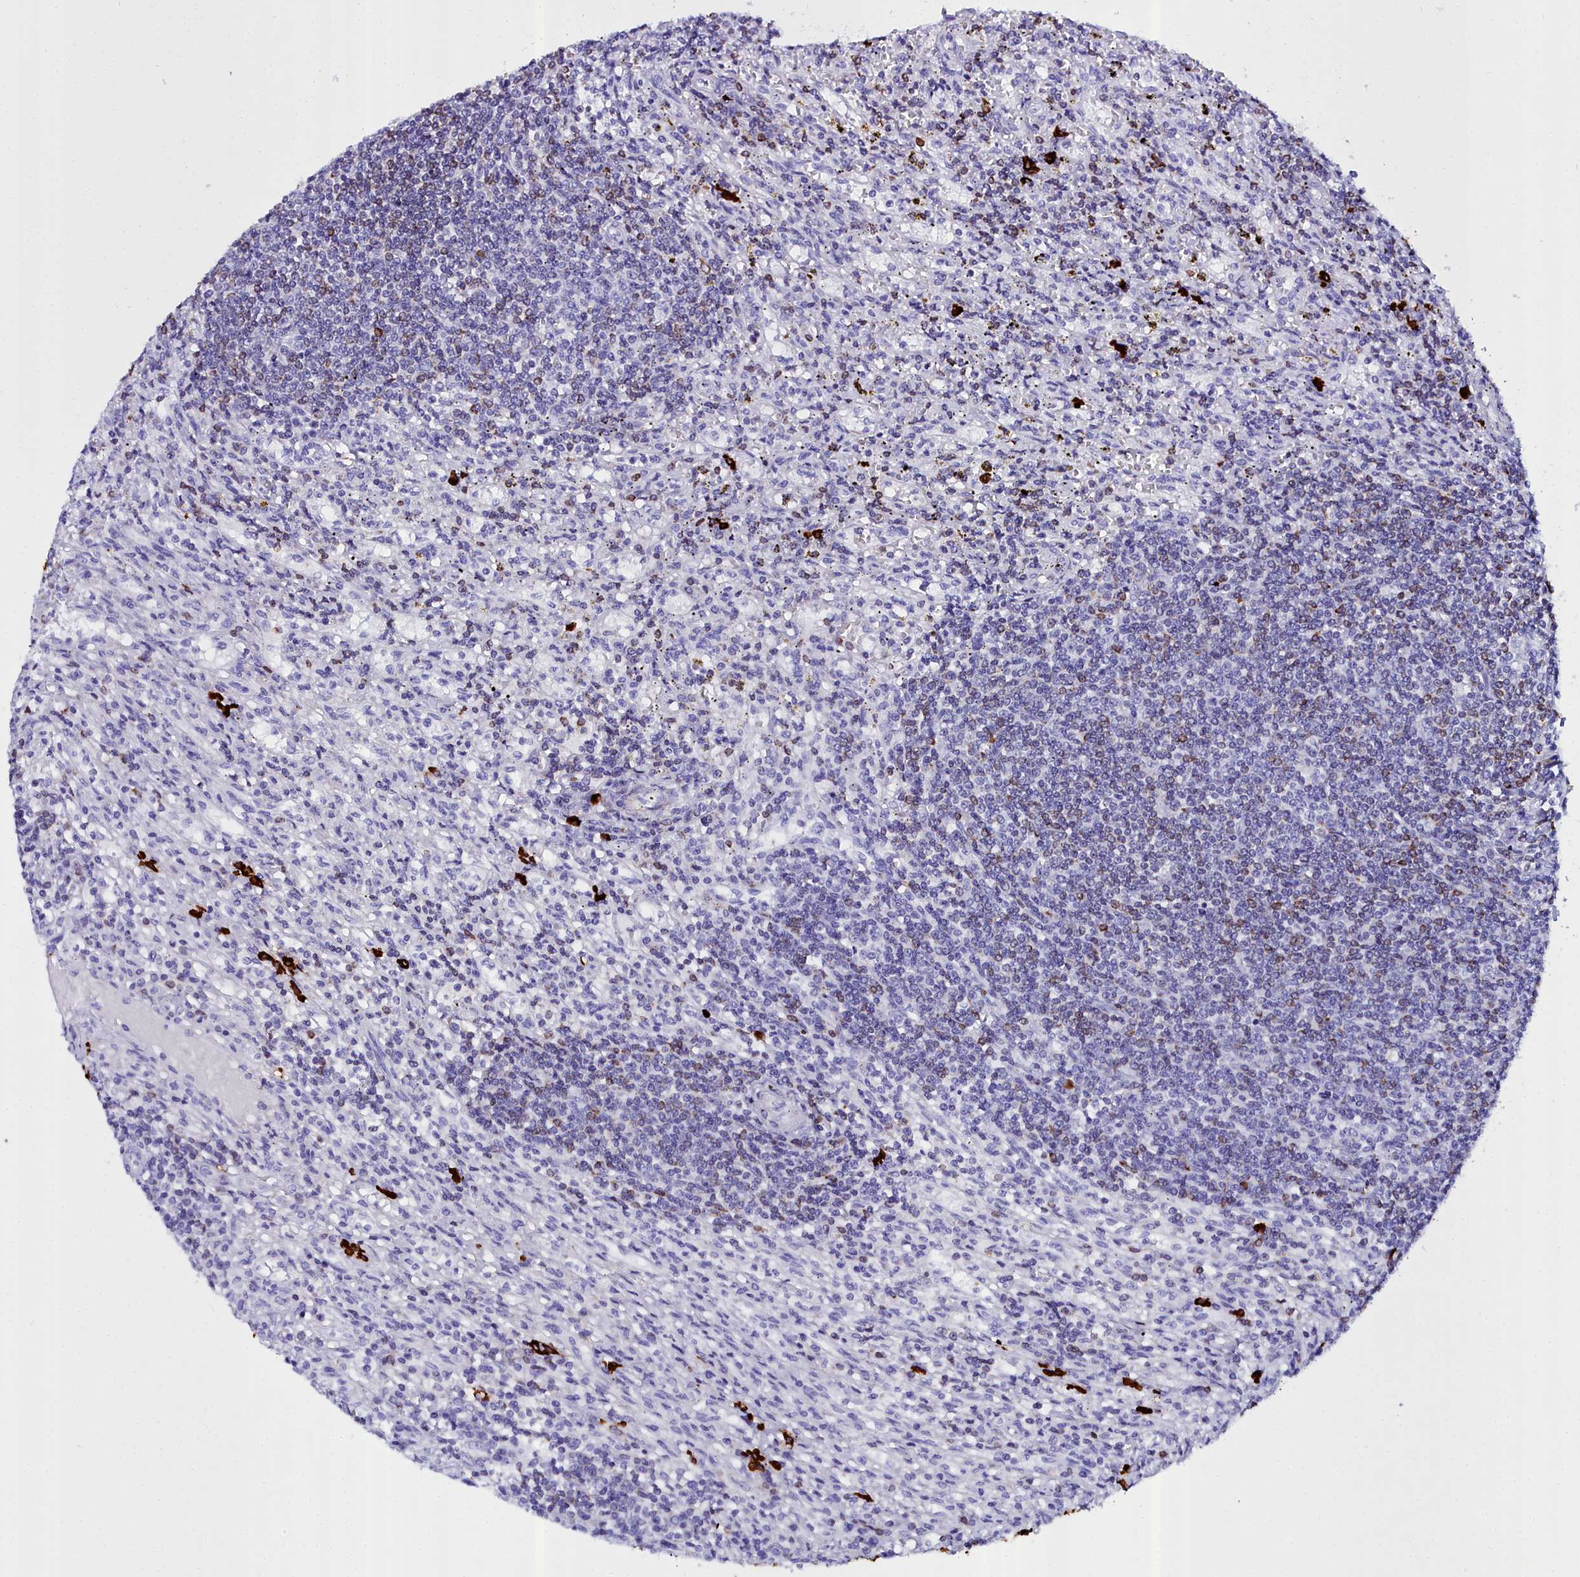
{"staining": {"intensity": "weak", "quantity": "<25%", "location": "cytoplasmic/membranous"}, "tissue": "lymphoma", "cell_type": "Tumor cells", "image_type": "cancer", "snomed": [{"axis": "morphology", "description": "Malignant lymphoma, non-Hodgkin's type, Low grade"}, {"axis": "topography", "description": "Spleen"}], "caption": "IHC of human malignant lymphoma, non-Hodgkin's type (low-grade) demonstrates no expression in tumor cells.", "gene": "TXNDC5", "patient": {"sex": "male", "age": 76}}